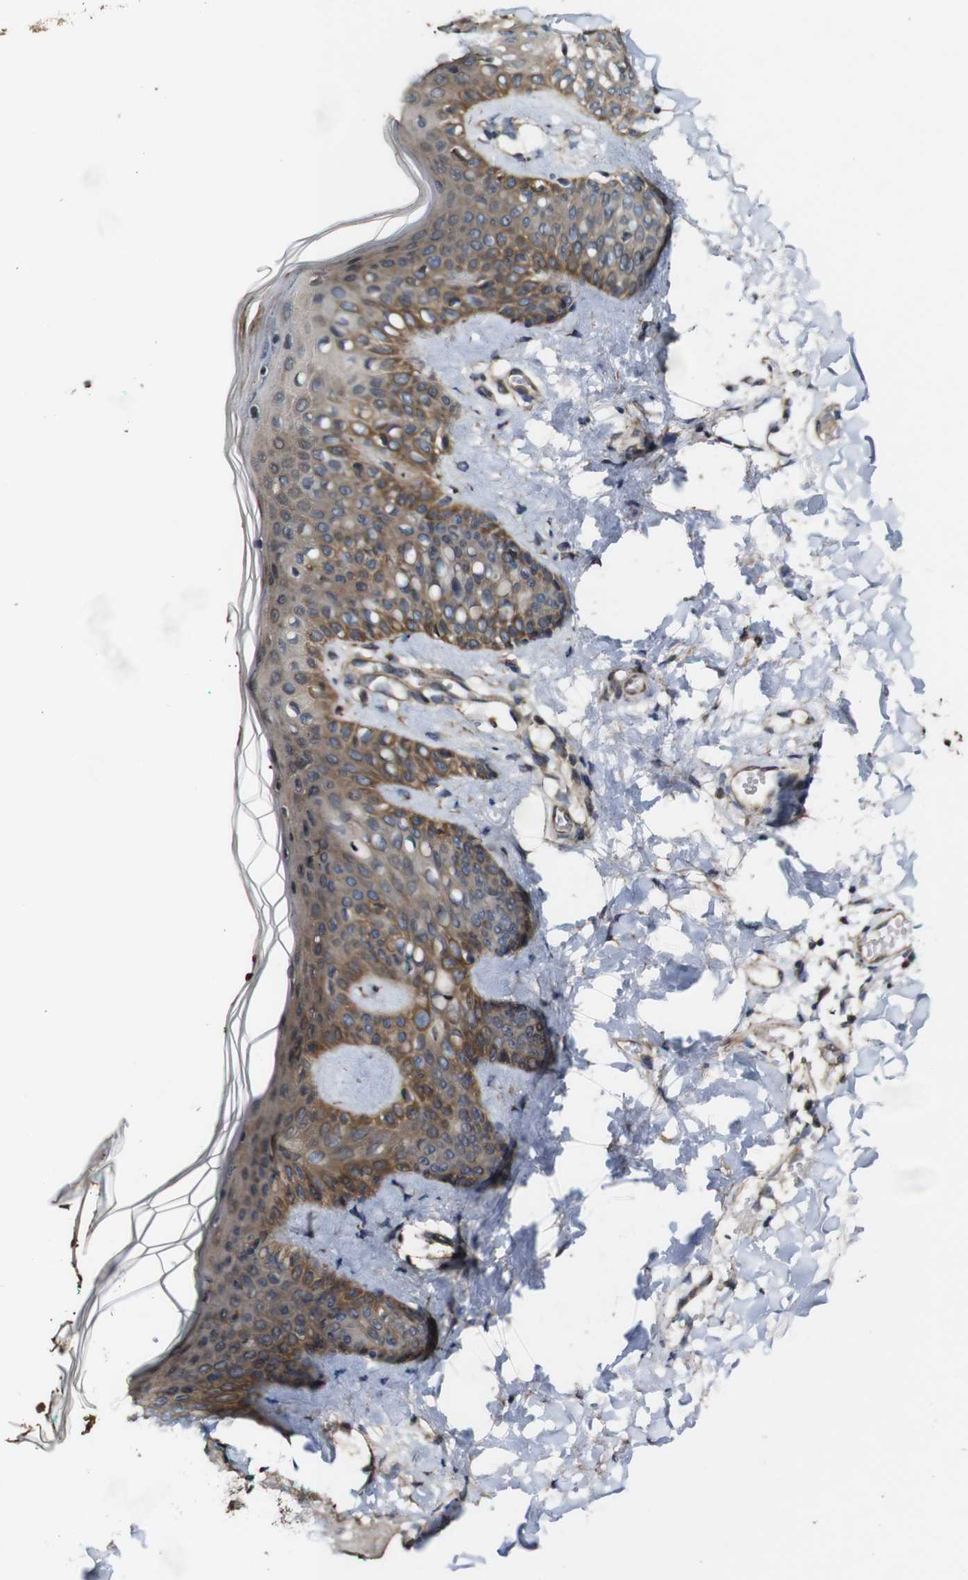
{"staining": {"intensity": "negative", "quantity": "none", "location": "none"}, "tissue": "skin", "cell_type": "Fibroblasts", "image_type": "normal", "snomed": [{"axis": "morphology", "description": "Normal tissue, NOS"}, {"axis": "topography", "description": "Skin"}], "caption": "Immunohistochemistry (IHC) of unremarkable skin shows no positivity in fibroblasts.", "gene": "BTN3A3", "patient": {"sex": "male", "age": 16}}